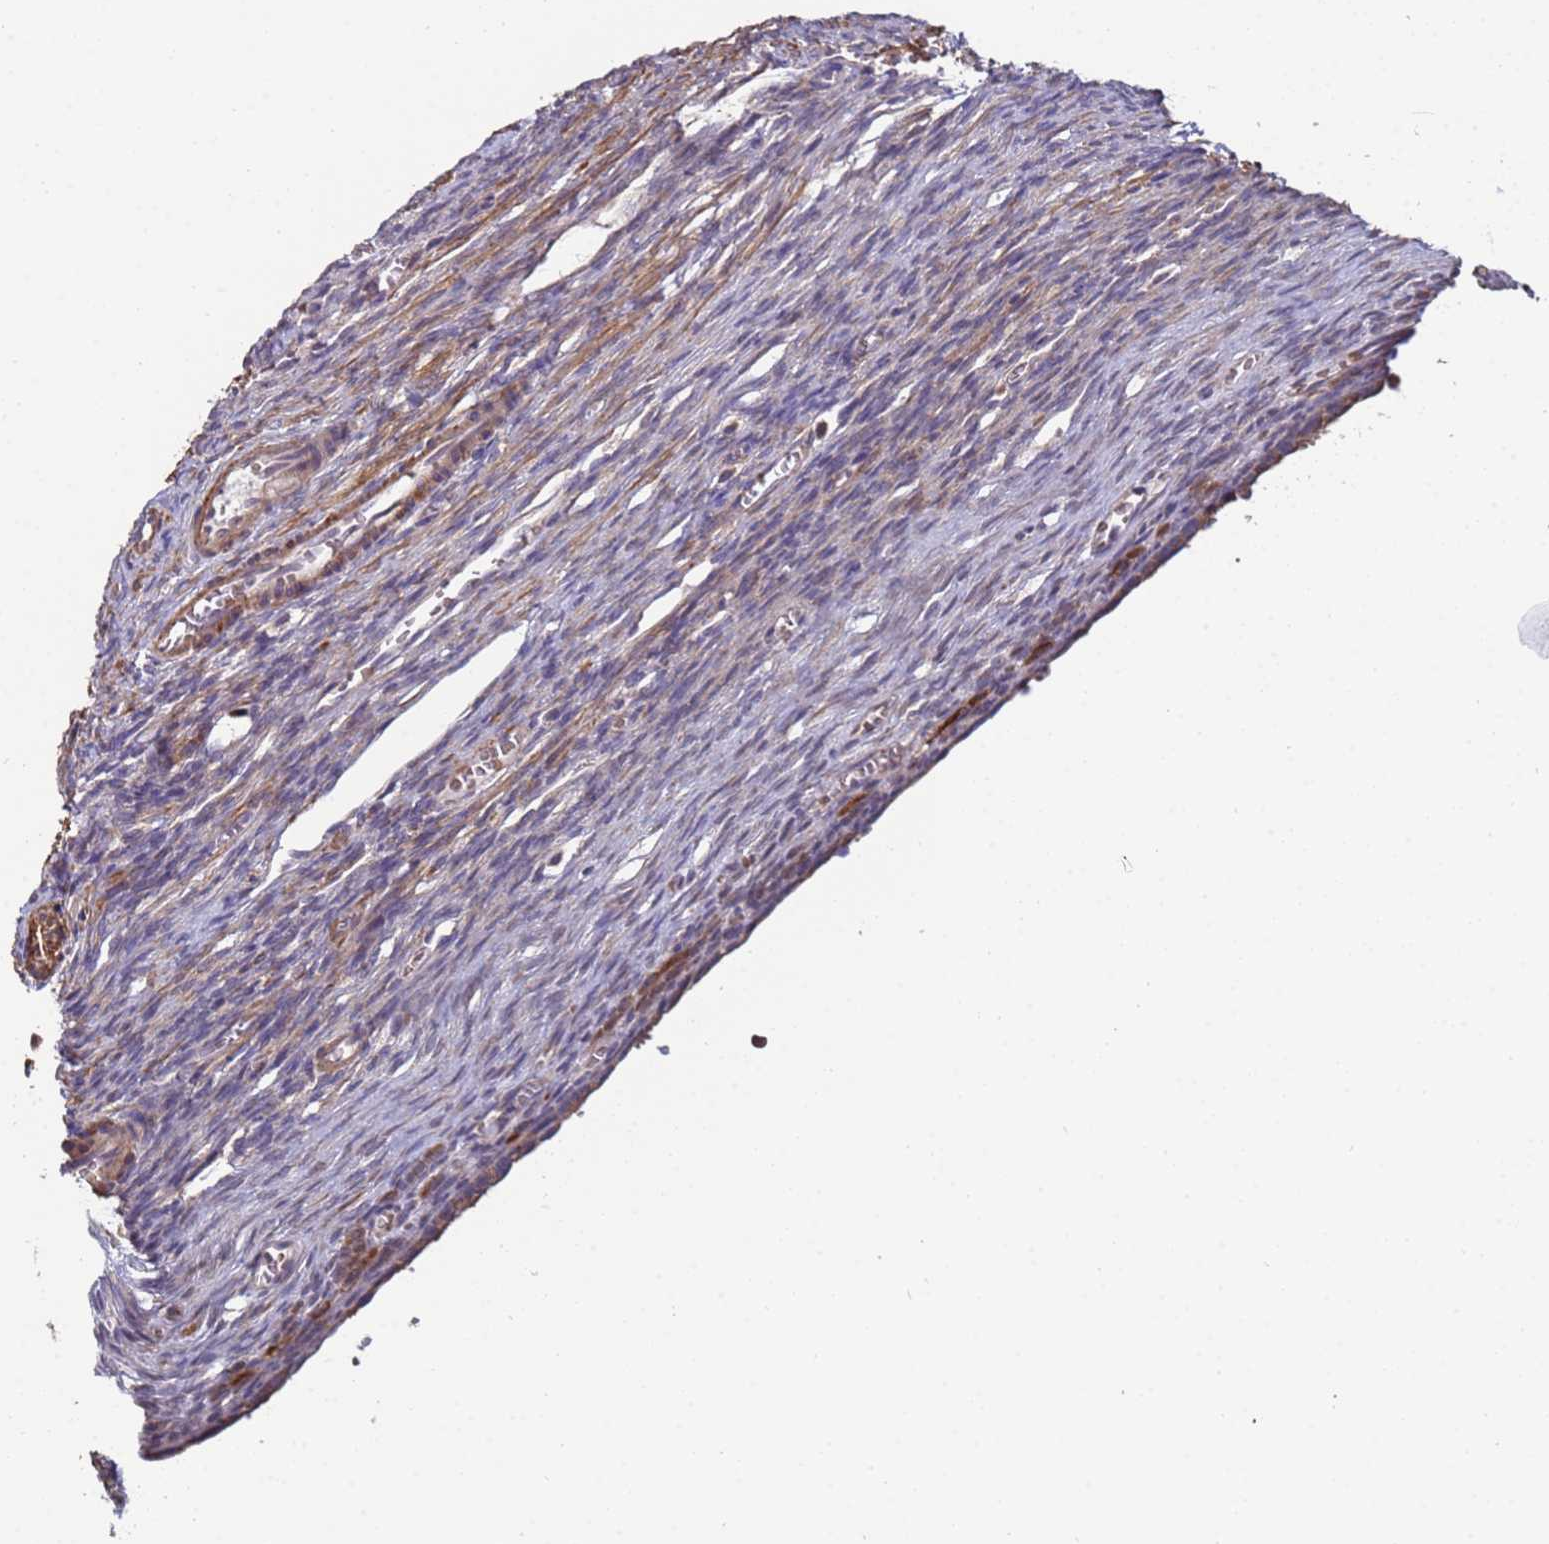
{"staining": {"intensity": "weak", "quantity": "<25%", "location": "cytoplasmic/membranous"}, "tissue": "ovary", "cell_type": "Ovarian stroma cells", "image_type": "normal", "snomed": [{"axis": "morphology", "description": "Normal tissue, NOS"}, {"axis": "topography", "description": "Ovary"}], "caption": "Immunohistochemistry of unremarkable ovary shows no positivity in ovarian stroma cells. (Immunohistochemistry, brightfield microscopy, high magnification).", "gene": "CLHC1", "patient": {"sex": "female", "age": 27}}